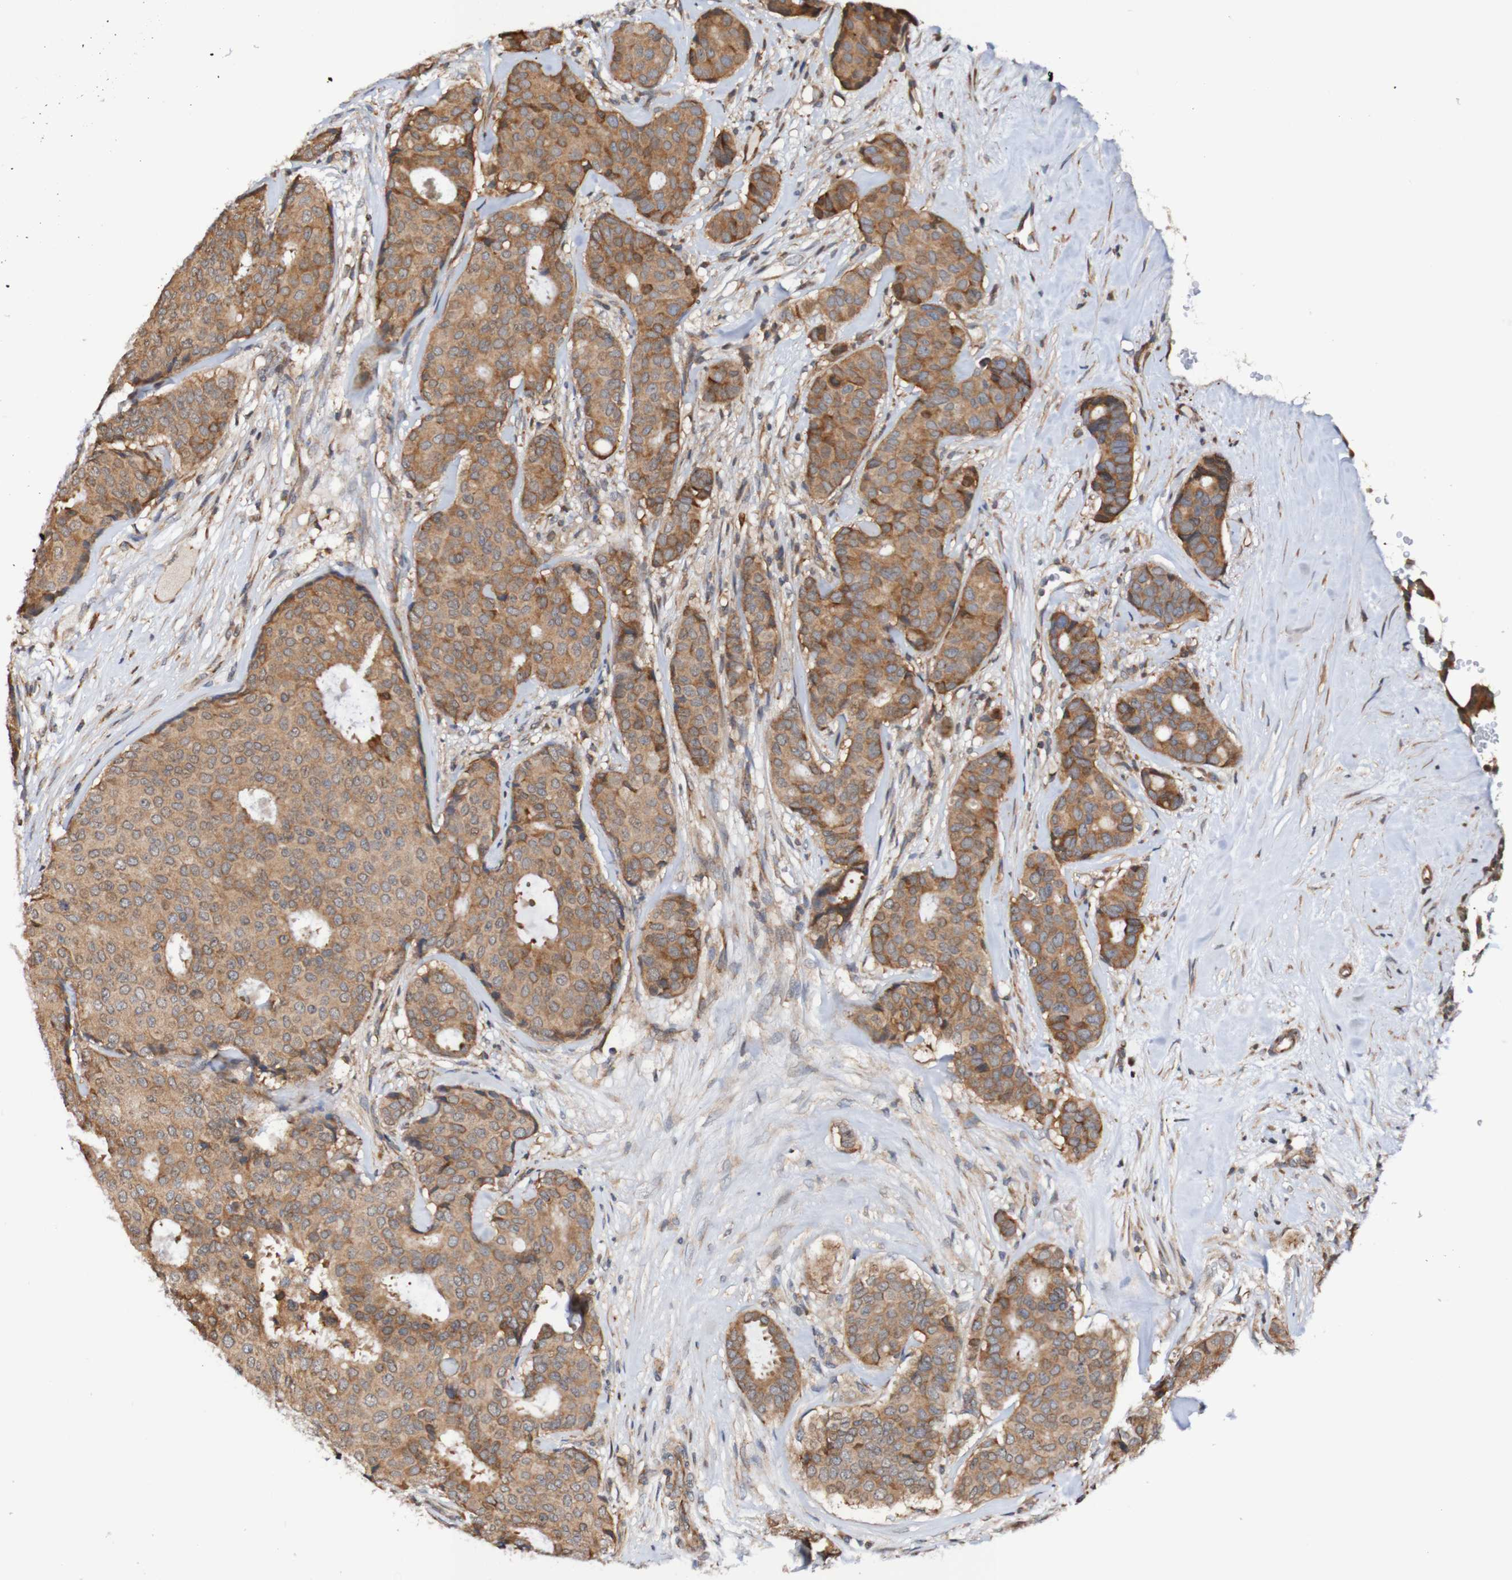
{"staining": {"intensity": "moderate", "quantity": ">75%", "location": "cytoplasmic/membranous"}, "tissue": "breast cancer", "cell_type": "Tumor cells", "image_type": "cancer", "snomed": [{"axis": "morphology", "description": "Duct carcinoma"}, {"axis": "topography", "description": "Breast"}], "caption": "Tumor cells exhibit medium levels of moderate cytoplasmic/membranous staining in approximately >75% of cells in infiltrating ductal carcinoma (breast).", "gene": "AXIN1", "patient": {"sex": "female", "age": 75}}